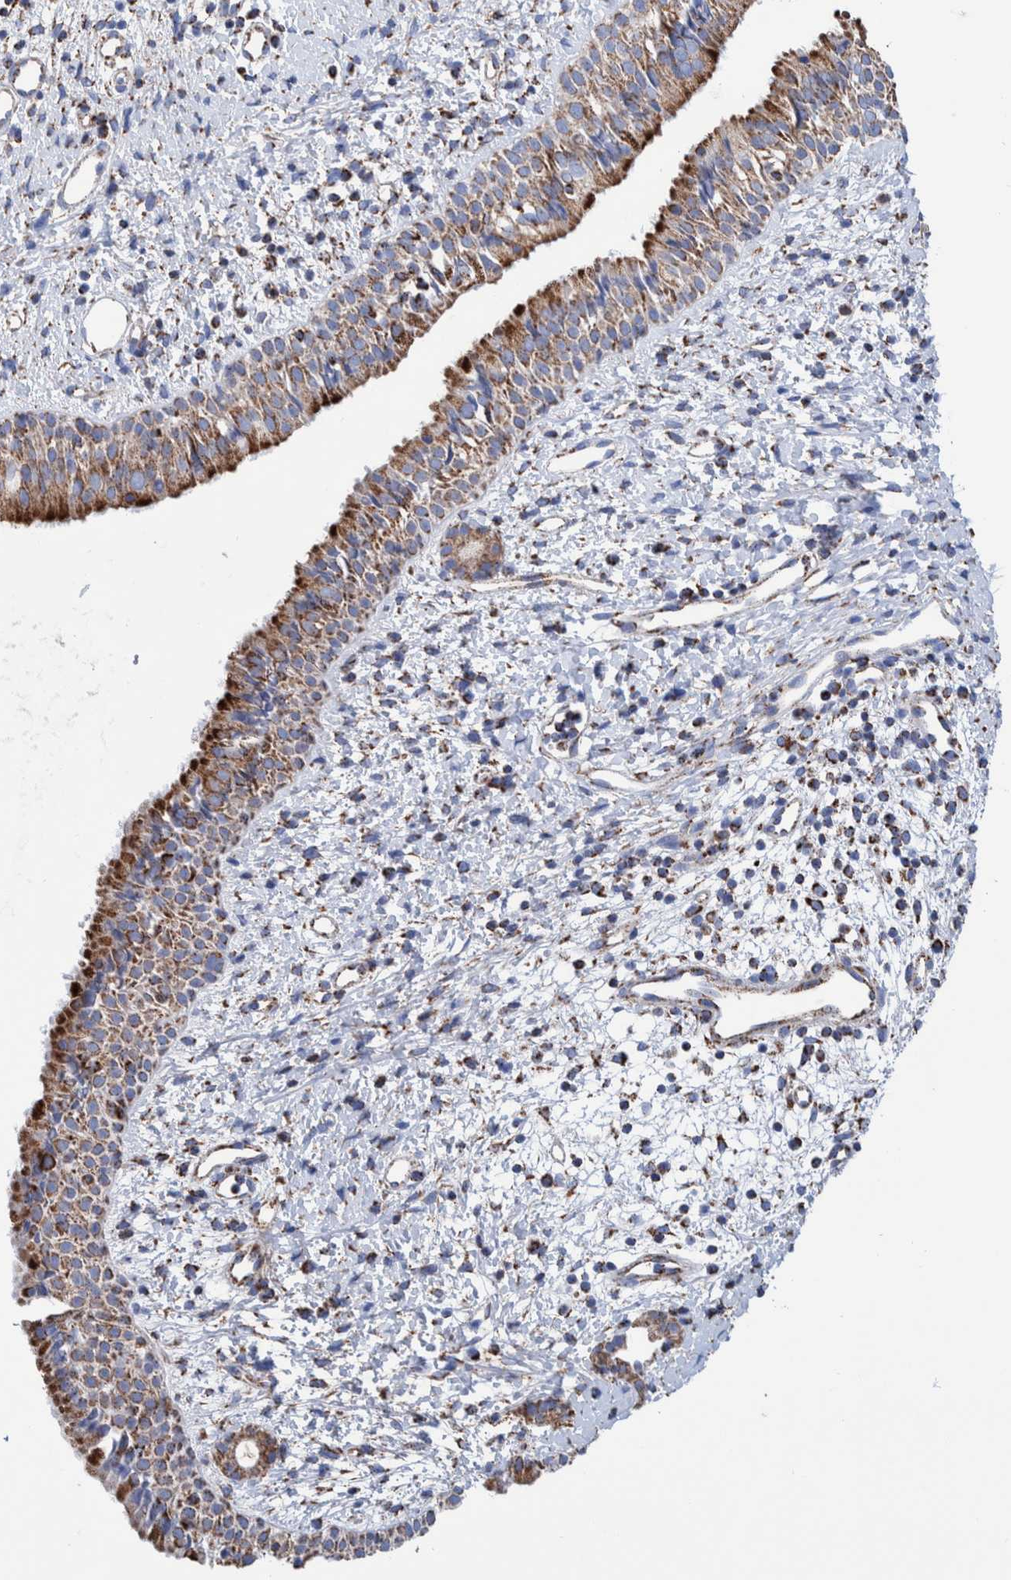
{"staining": {"intensity": "moderate", "quantity": ">75%", "location": "cytoplasmic/membranous"}, "tissue": "nasopharynx", "cell_type": "Respiratory epithelial cells", "image_type": "normal", "snomed": [{"axis": "morphology", "description": "Normal tissue, NOS"}, {"axis": "topography", "description": "Nasopharynx"}], "caption": "IHC photomicrograph of benign nasopharynx: human nasopharynx stained using IHC reveals medium levels of moderate protein expression localized specifically in the cytoplasmic/membranous of respiratory epithelial cells, appearing as a cytoplasmic/membranous brown color.", "gene": "DECR1", "patient": {"sex": "male", "age": 22}}